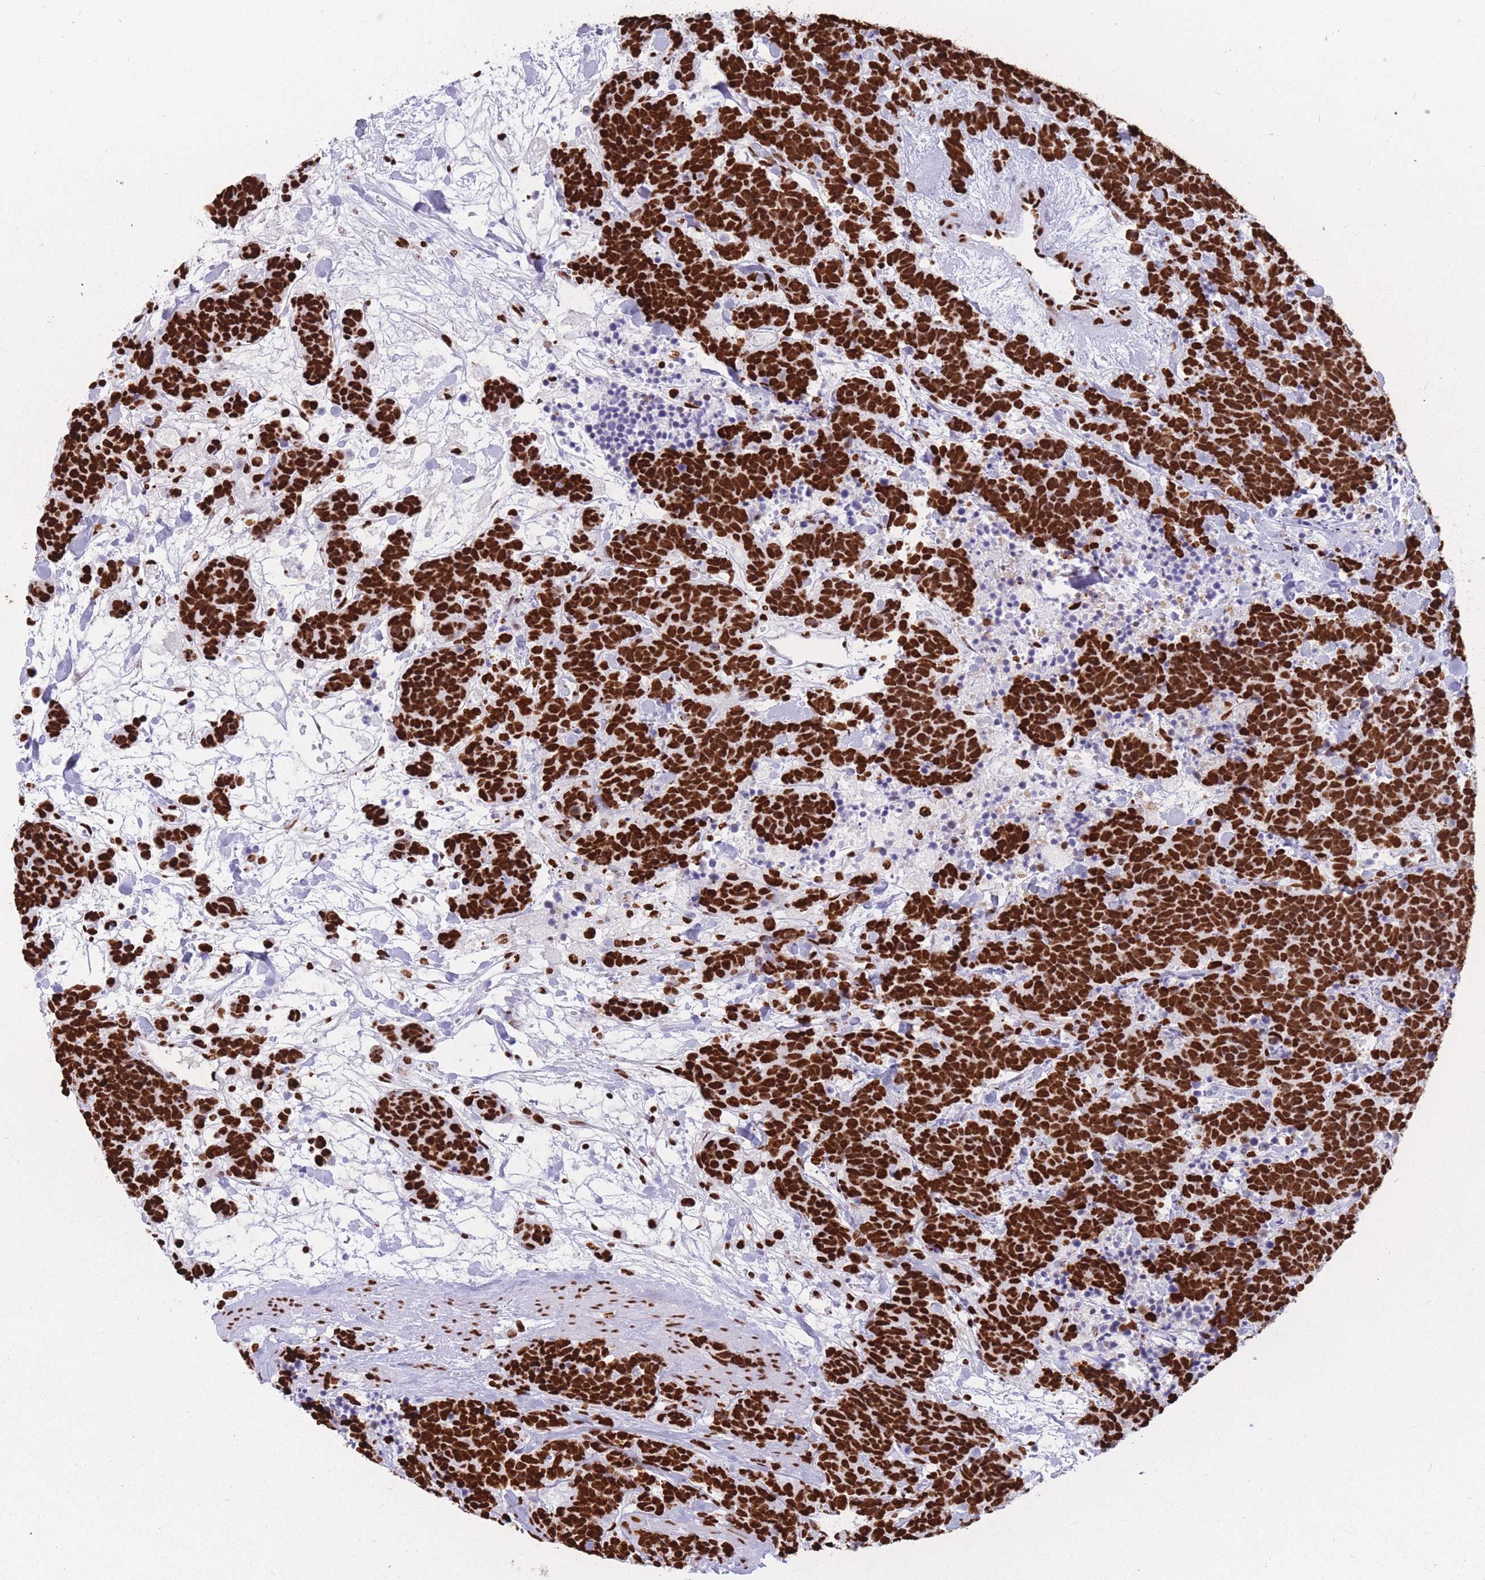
{"staining": {"intensity": "strong", "quantity": ">75%", "location": "nuclear"}, "tissue": "carcinoid", "cell_type": "Tumor cells", "image_type": "cancer", "snomed": [{"axis": "morphology", "description": "Carcinoma, NOS"}, {"axis": "morphology", "description": "Carcinoid, malignant, NOS"}, {"axis": "topography", "description": "Prostate"}], "caption": "This is a micrograph of IHC staining of malignant carcinoid, which shows strong expression in the nuclear of tumor cells.", "gene": "HNRNPUL1", "patient": {"sex": "male", "age": 57}}